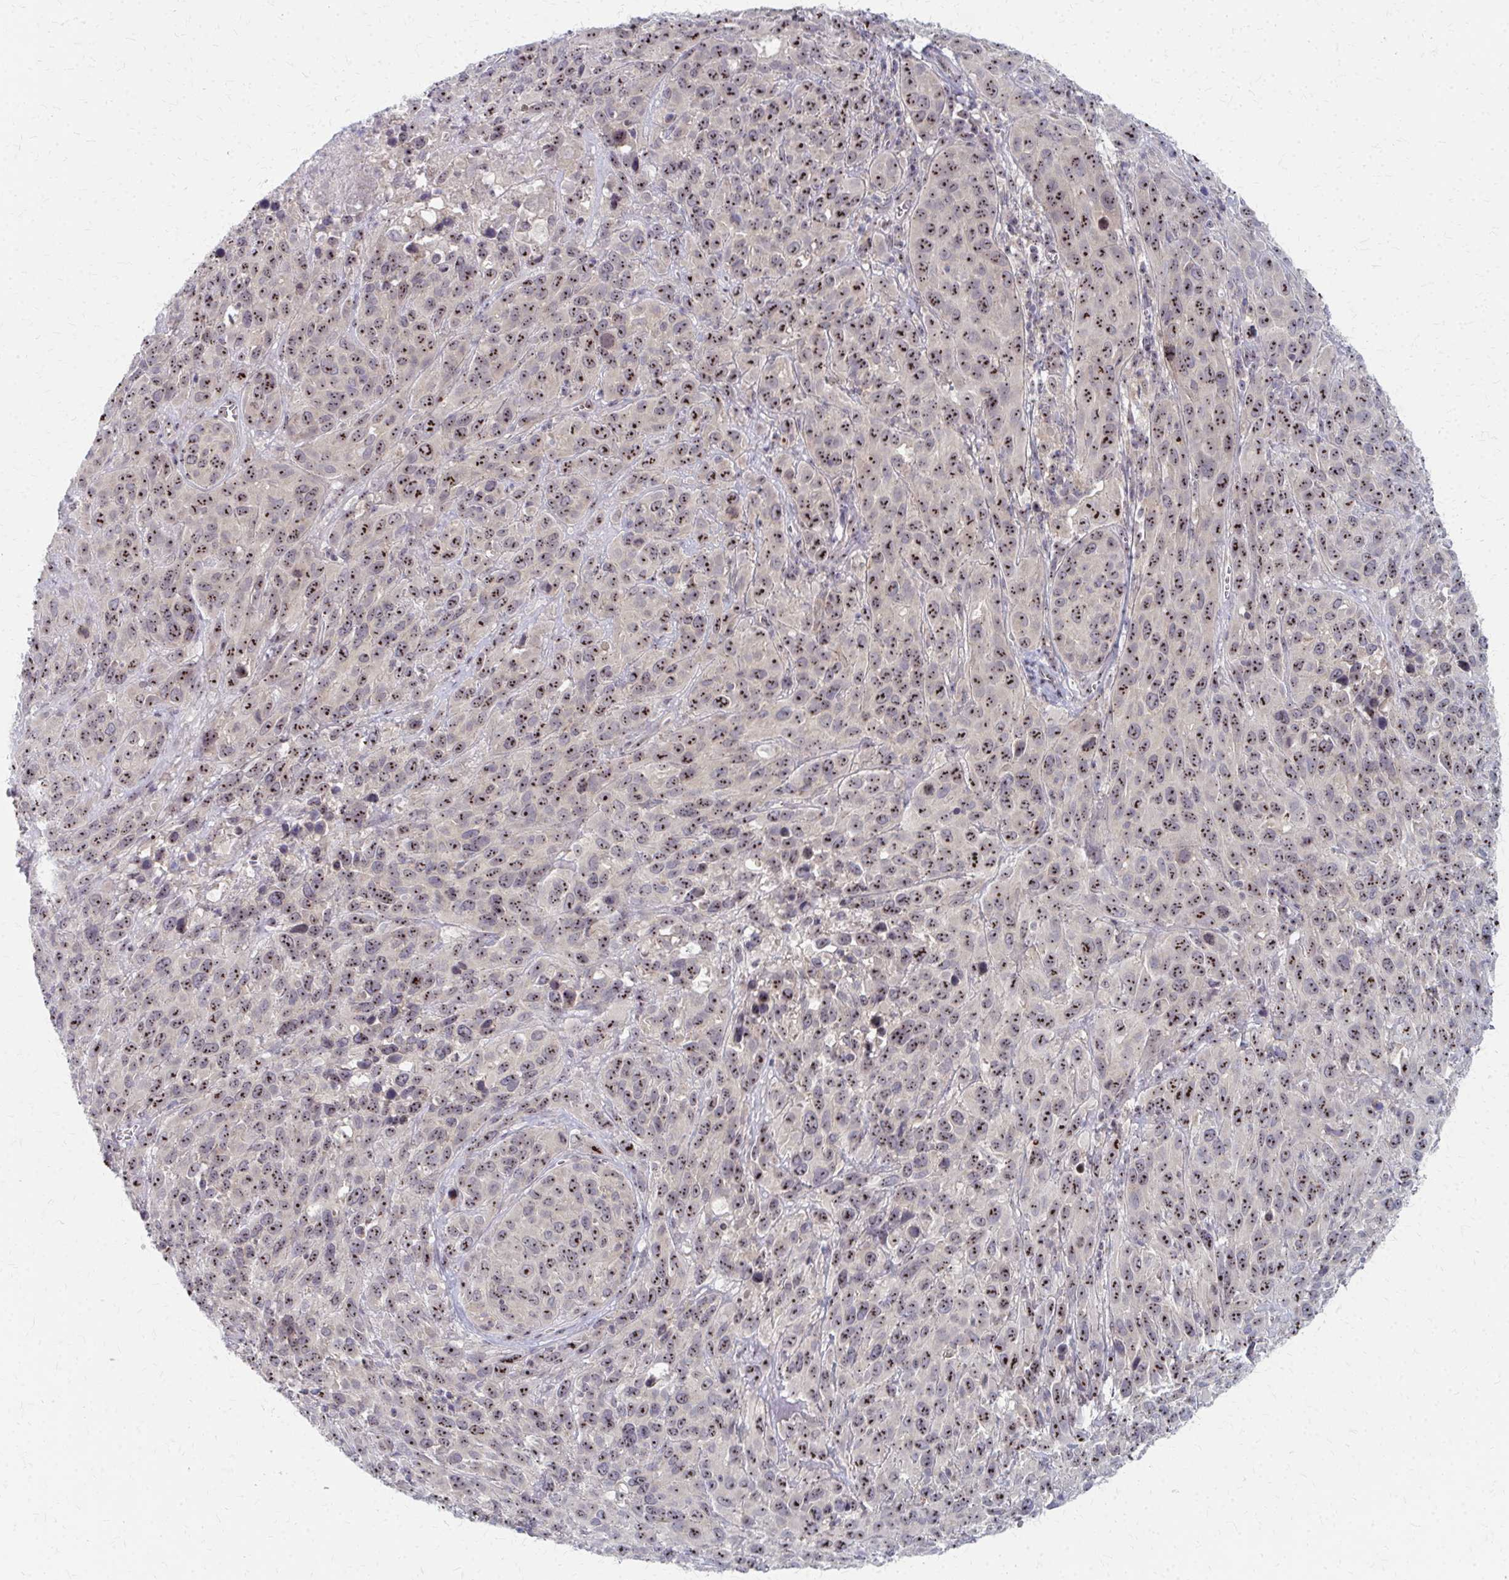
{"staining": {"intensity": "strong", "quantity": ">75%", "location": "nuclear"}, "tissue": "cervical cancer", "cell_type": "Tumor cells", "image_type": "cancer", "snomed": [{"axis": "morphology", "description": "Normal tissue, NOS"}, {"axis": "morphology", "description": "Squamous cell carcinoma, NOS"}, {"axis": "topography", "description": "Cervix"}], "caption": "Tumor cells reveal high levels of strong nuclear staining in approximately >75% of cells in human cervical cancer (squamous cell carcinoma). (Stains: DAB (3,3'-diaminobenzidine) in brown, nuclei in blue, Microscopy: brightfield microscopy at high magnification).", "gene": "NUDT16", "patient": {"sex": "female", "age": 51}}